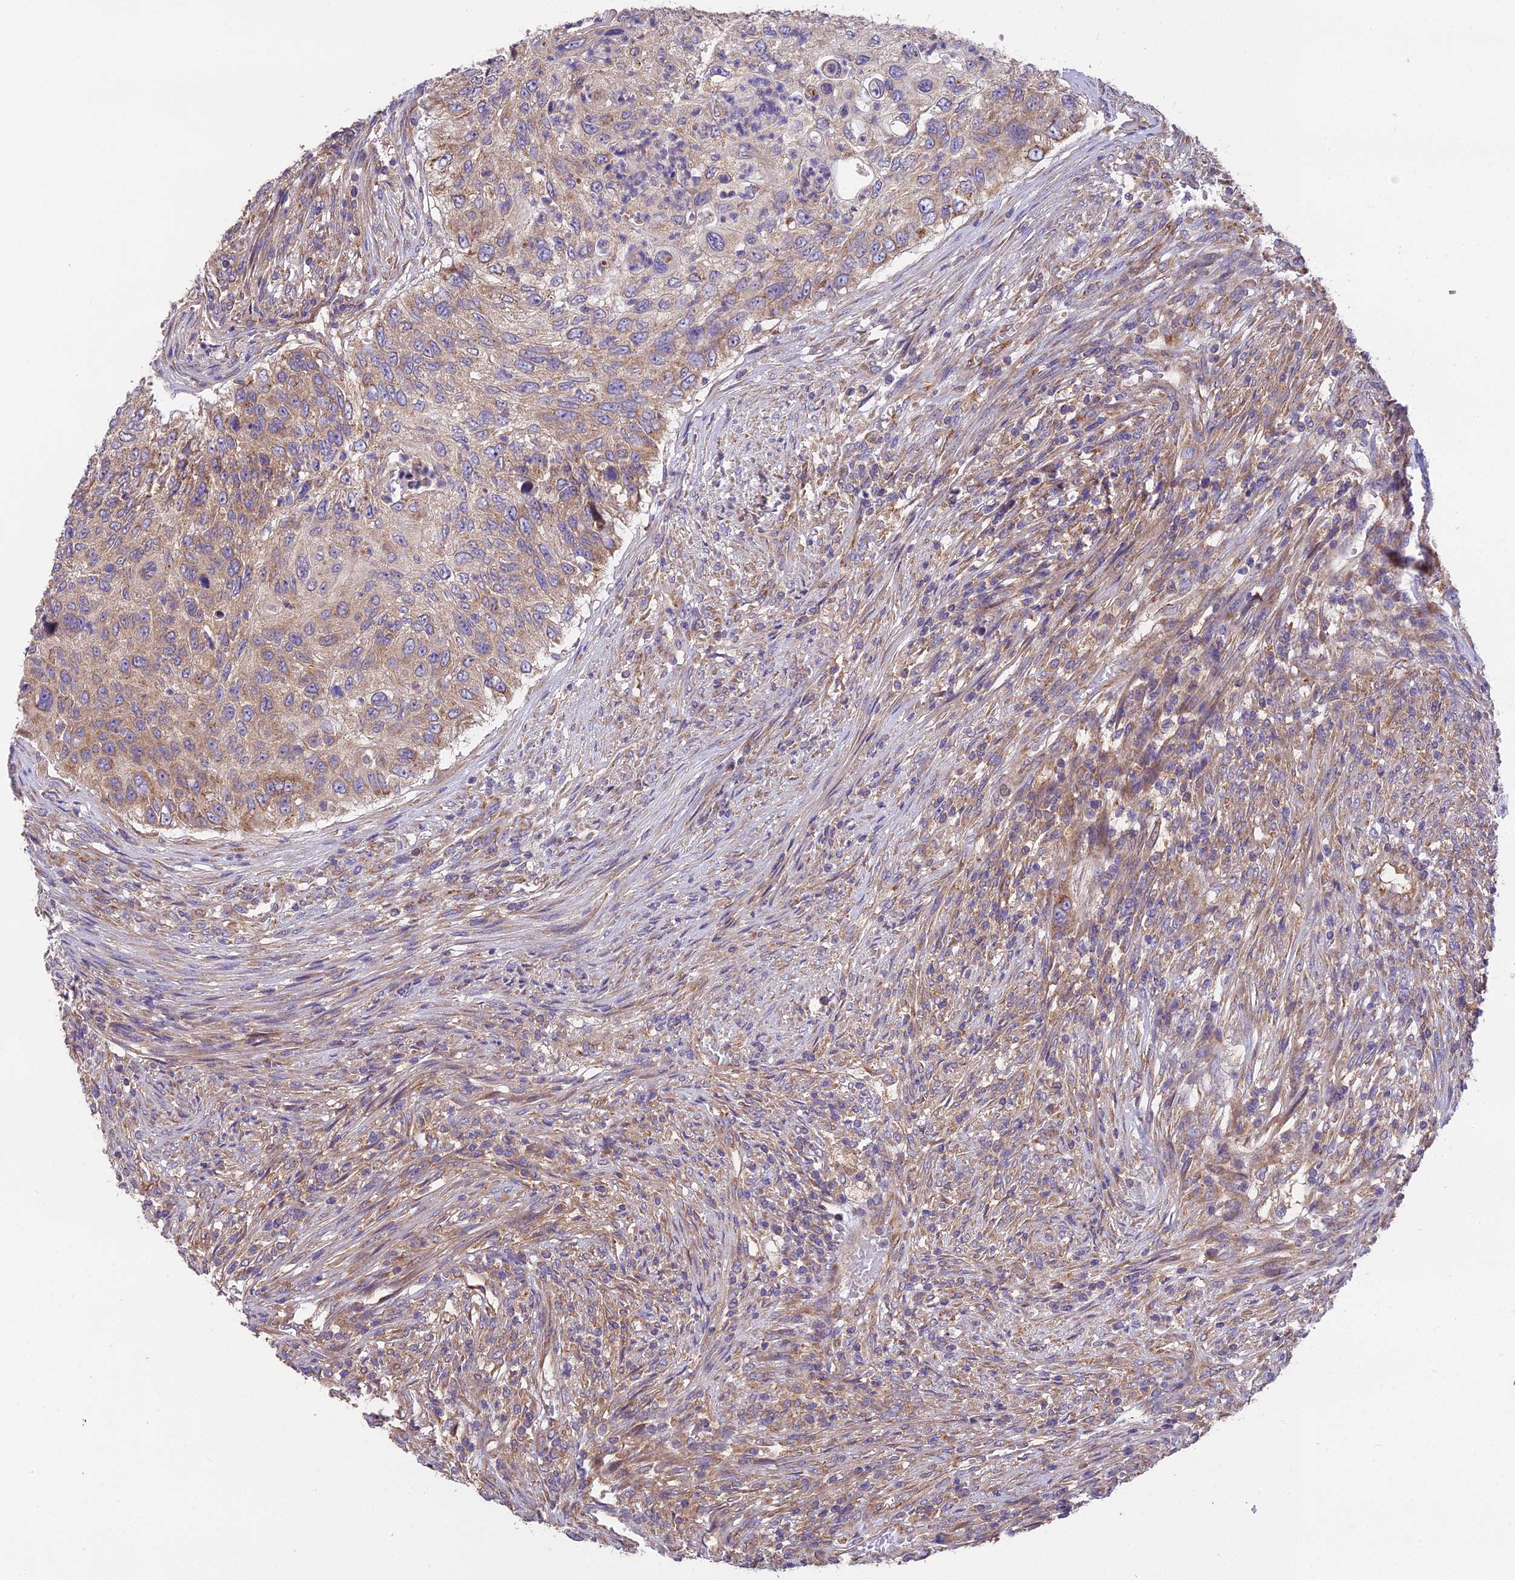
{"staining": {"intensity": "moderate", "quantity": ">75%", "location": "cytoplasmic/membranous"}, "tissue": "urothelial cancer", "cell_type": "Tumor cells", "image_type": "cancer", "snomed": [{"axis": "morphology", "description": "Urothelial carcinoma, High grade"}, {"axis": "topography", "description": "Urinary bladder"}], "caption": "Tumor cells demonstrate moderate cytoplasmic/membranous positivity in approximately >75% of cells in urothelial cancer.", "gene": "BLOC1S4", "patient": {"sex": "female", "age": 60}}